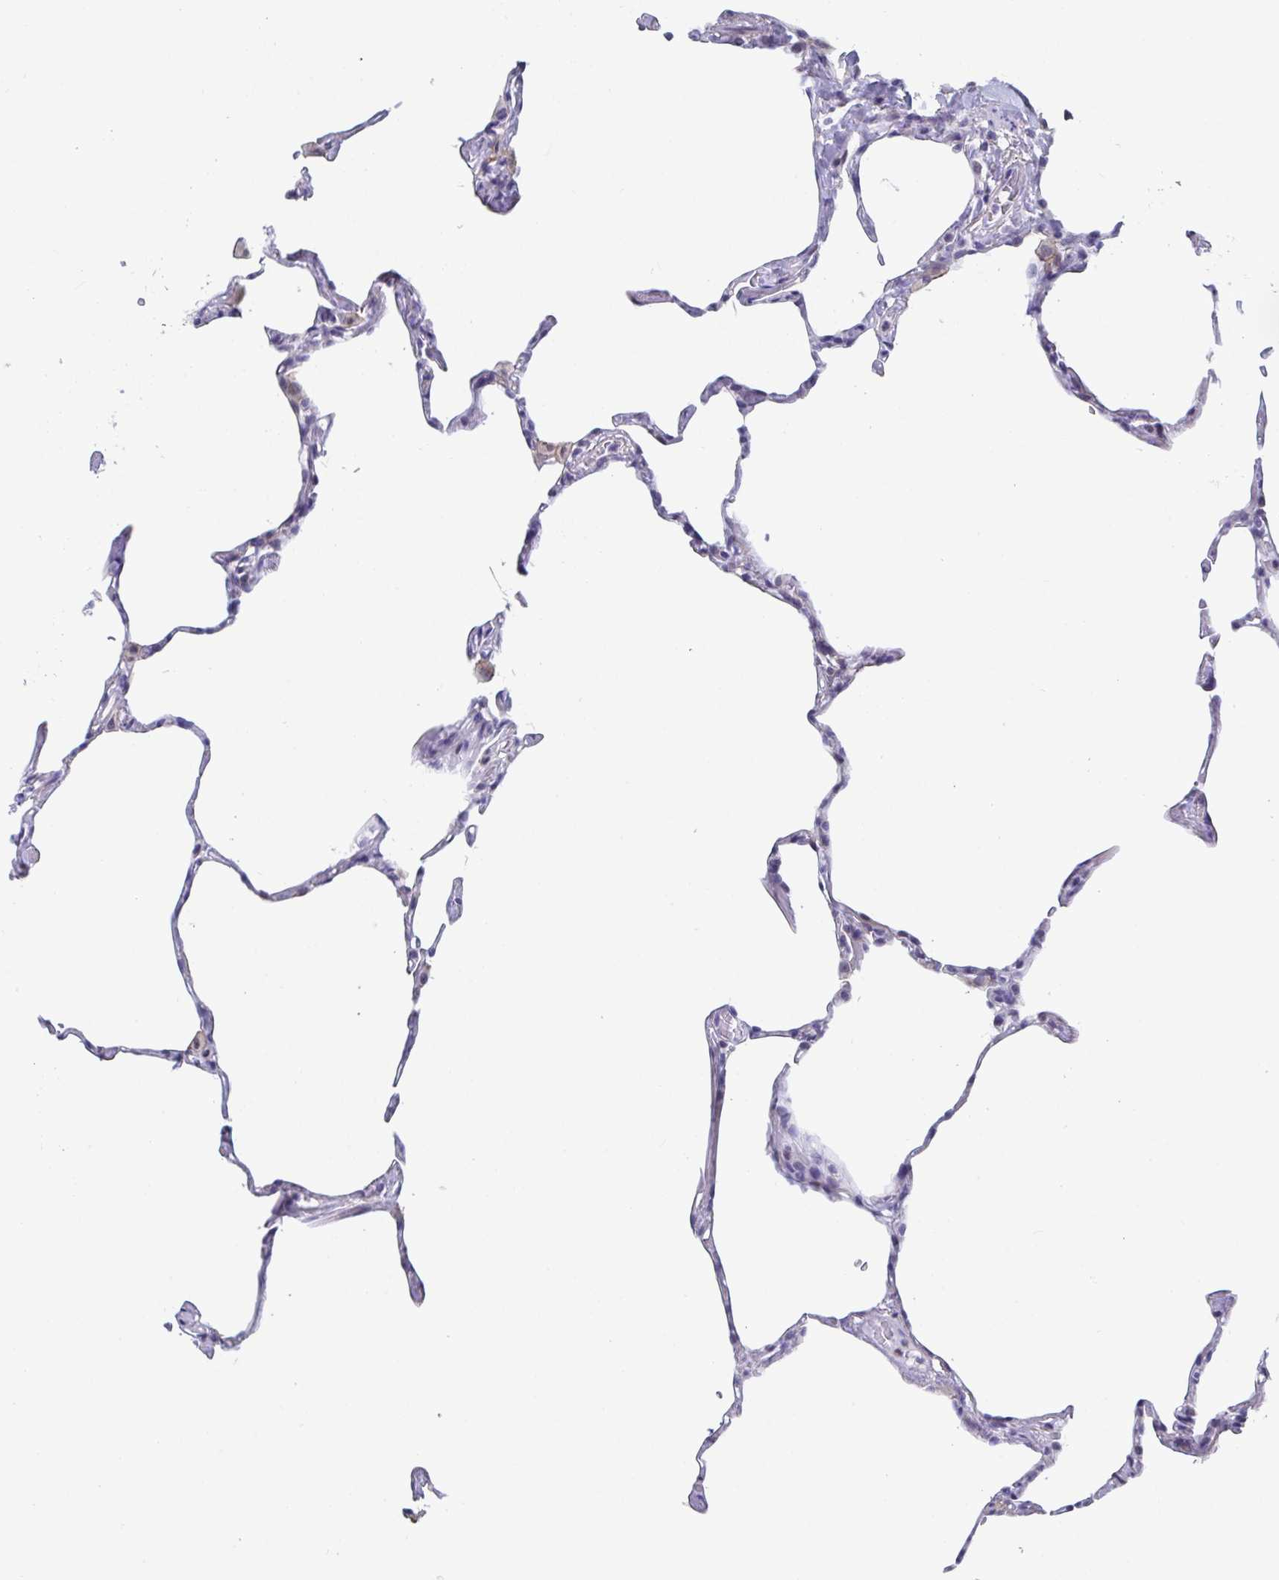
{"staining": {"intensity": "negative", "quantity": "none", "location": "none"}, "tissue": "lung", "cell_type": "Alveolar cells", "image_type": "normal", "snomed": [{"axis": "morphology", "description": "Normal tissue, NOS"}, {"axis": "topography", "description": "Lung"}], "caption": "Immunohistochemistry histopathology image of normal lung stained for a protein (brown), which exhibits no staining in alveolar cells. The staining is performed using DAB brown chromogen with nuclei counter-stained in using hematoxylin.", "gene": "WDR72", "patient": {"sex": "male", "age": 65}}